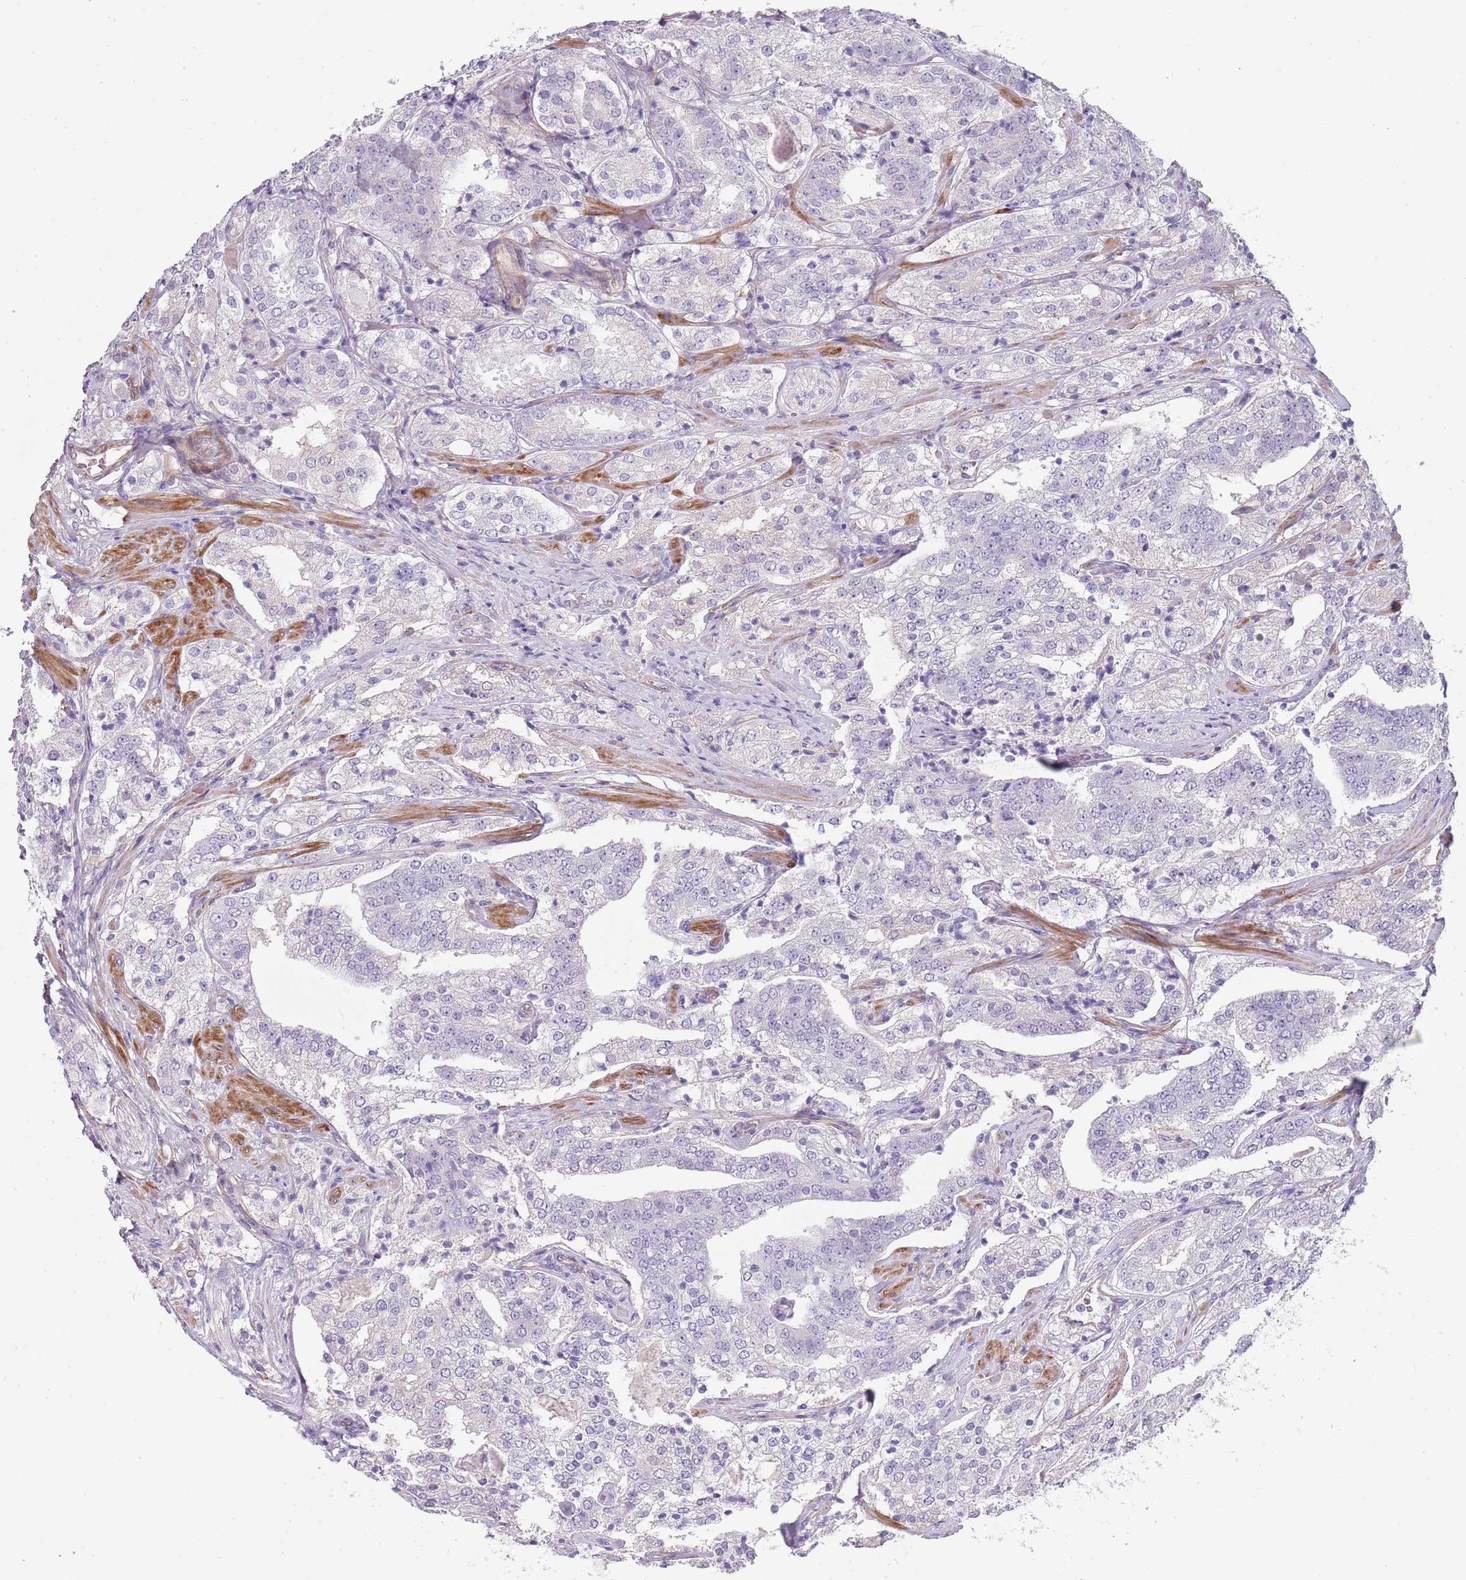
{"staining": {"intensity": "negative", "quantity": "none", "location": "none"}, "tissue": "prostate cancer", "cell_type": "Tumor cells", "image_type": "cancer", "snomed": [{"axis": "morphology", "description": "Adenocarcinoma, High grade"}, {"axis": "topography", "description": "Prostate"}], "caption": "The IHC micrograph has no significant staining in tumor cells of prostate cancer (high-grade adenocarcinoma) tissue.", "gene": "TINAGL1", "patient": {"sex": "male", "age": 63}}